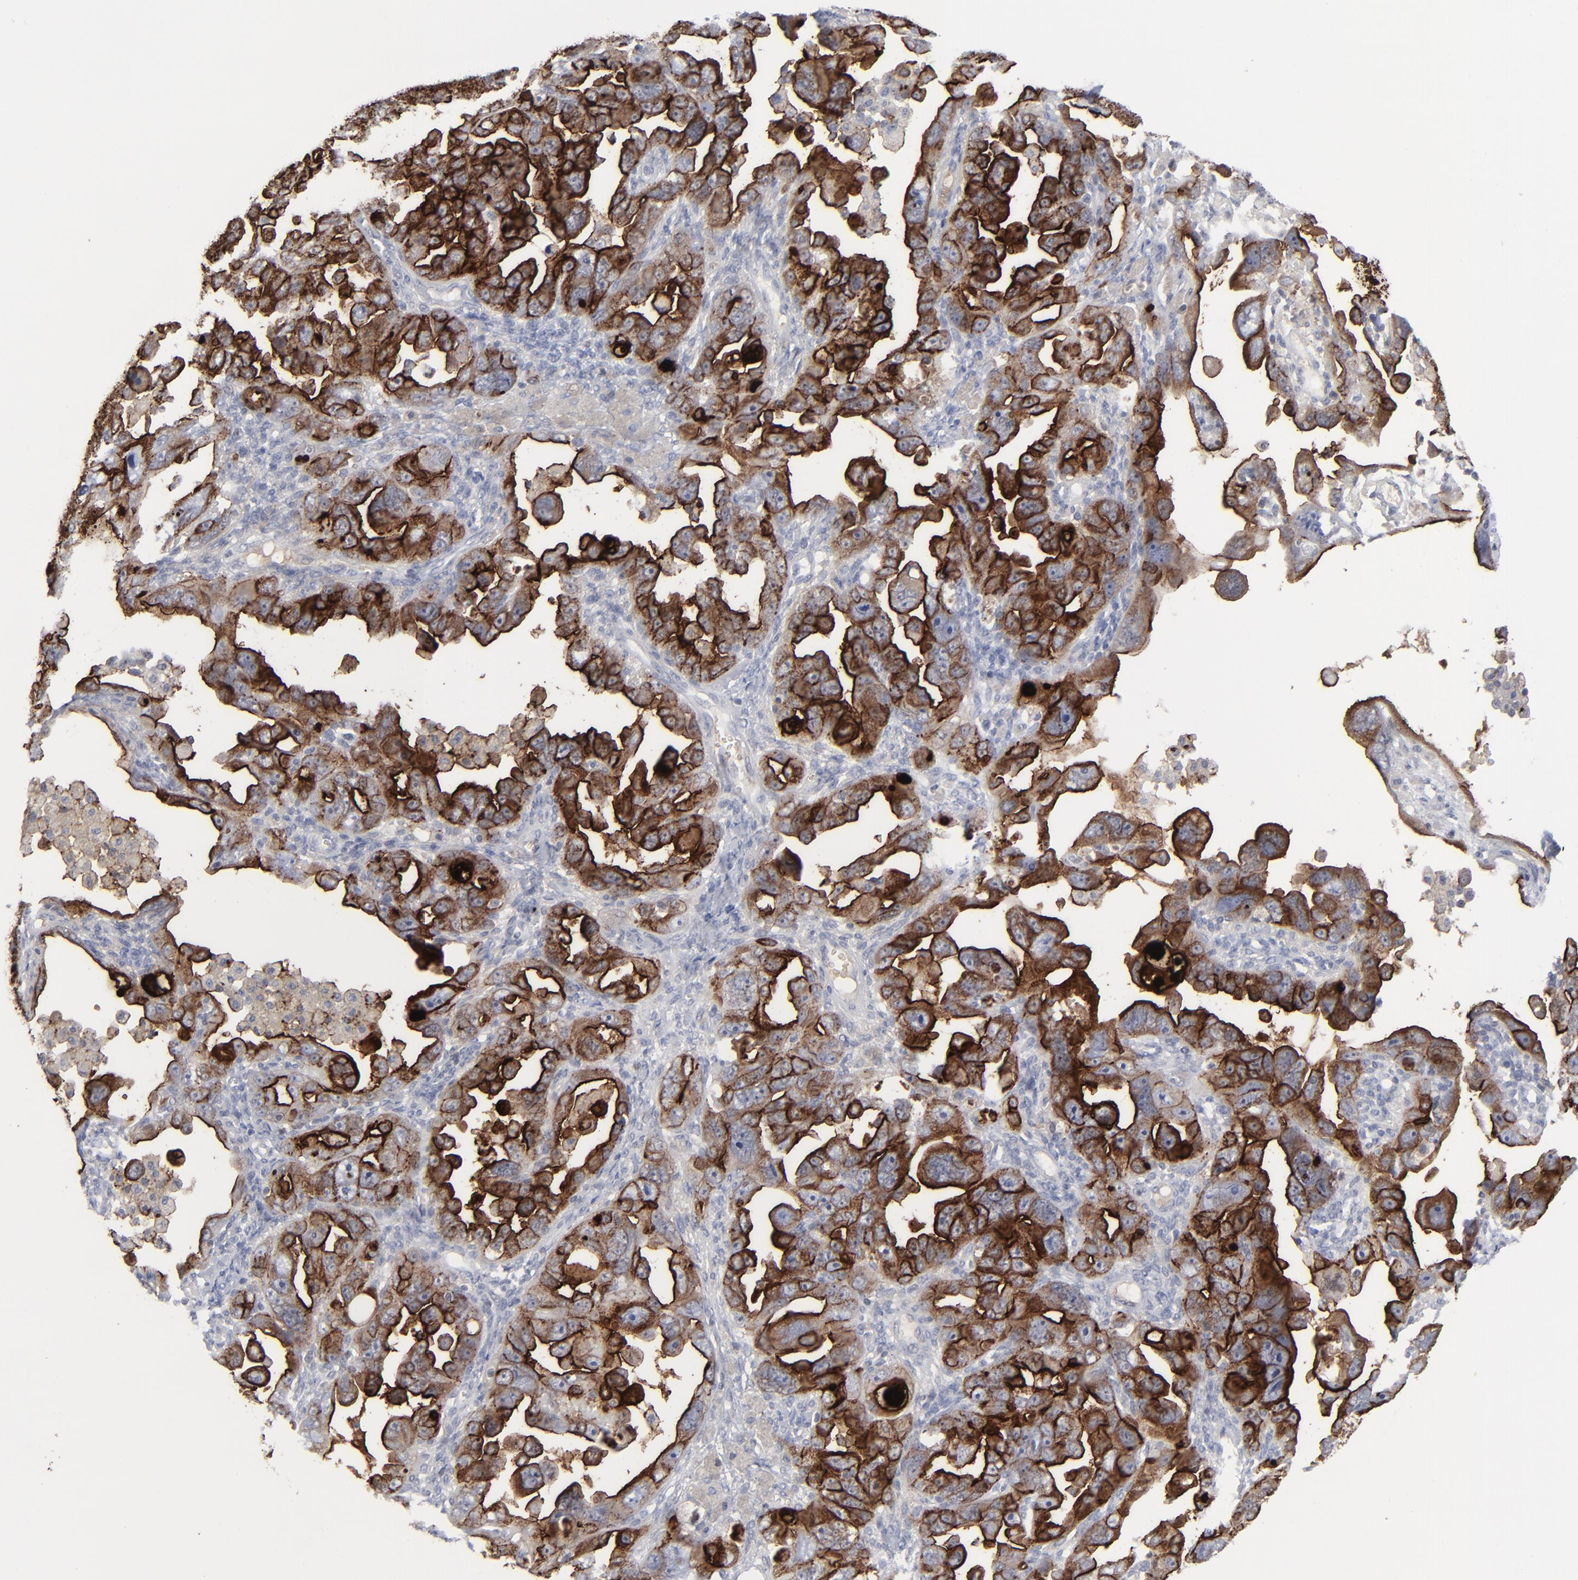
{"staining": {"intensity": "strong", "quantity": ">75%", "location": "cytoplasmic/membranous"}, "tissue": "ovarian cancer", "cell_type": "Tumor cells", "image_type": "cancer", "snomed": [{"axis": "morphology", "description": "Cystadenocarcinoma, serous, NOS"}, {"axis": "topography", "description": "Ovary"}], "caption": "Immunohistochemical staining of human ovarian cancer exhibits high levels of strong cytoplasmic/membranous expression in about >75% of tumor cells.", "gene": "MSLN", "patient": {"sex": "female", "age": 66}}